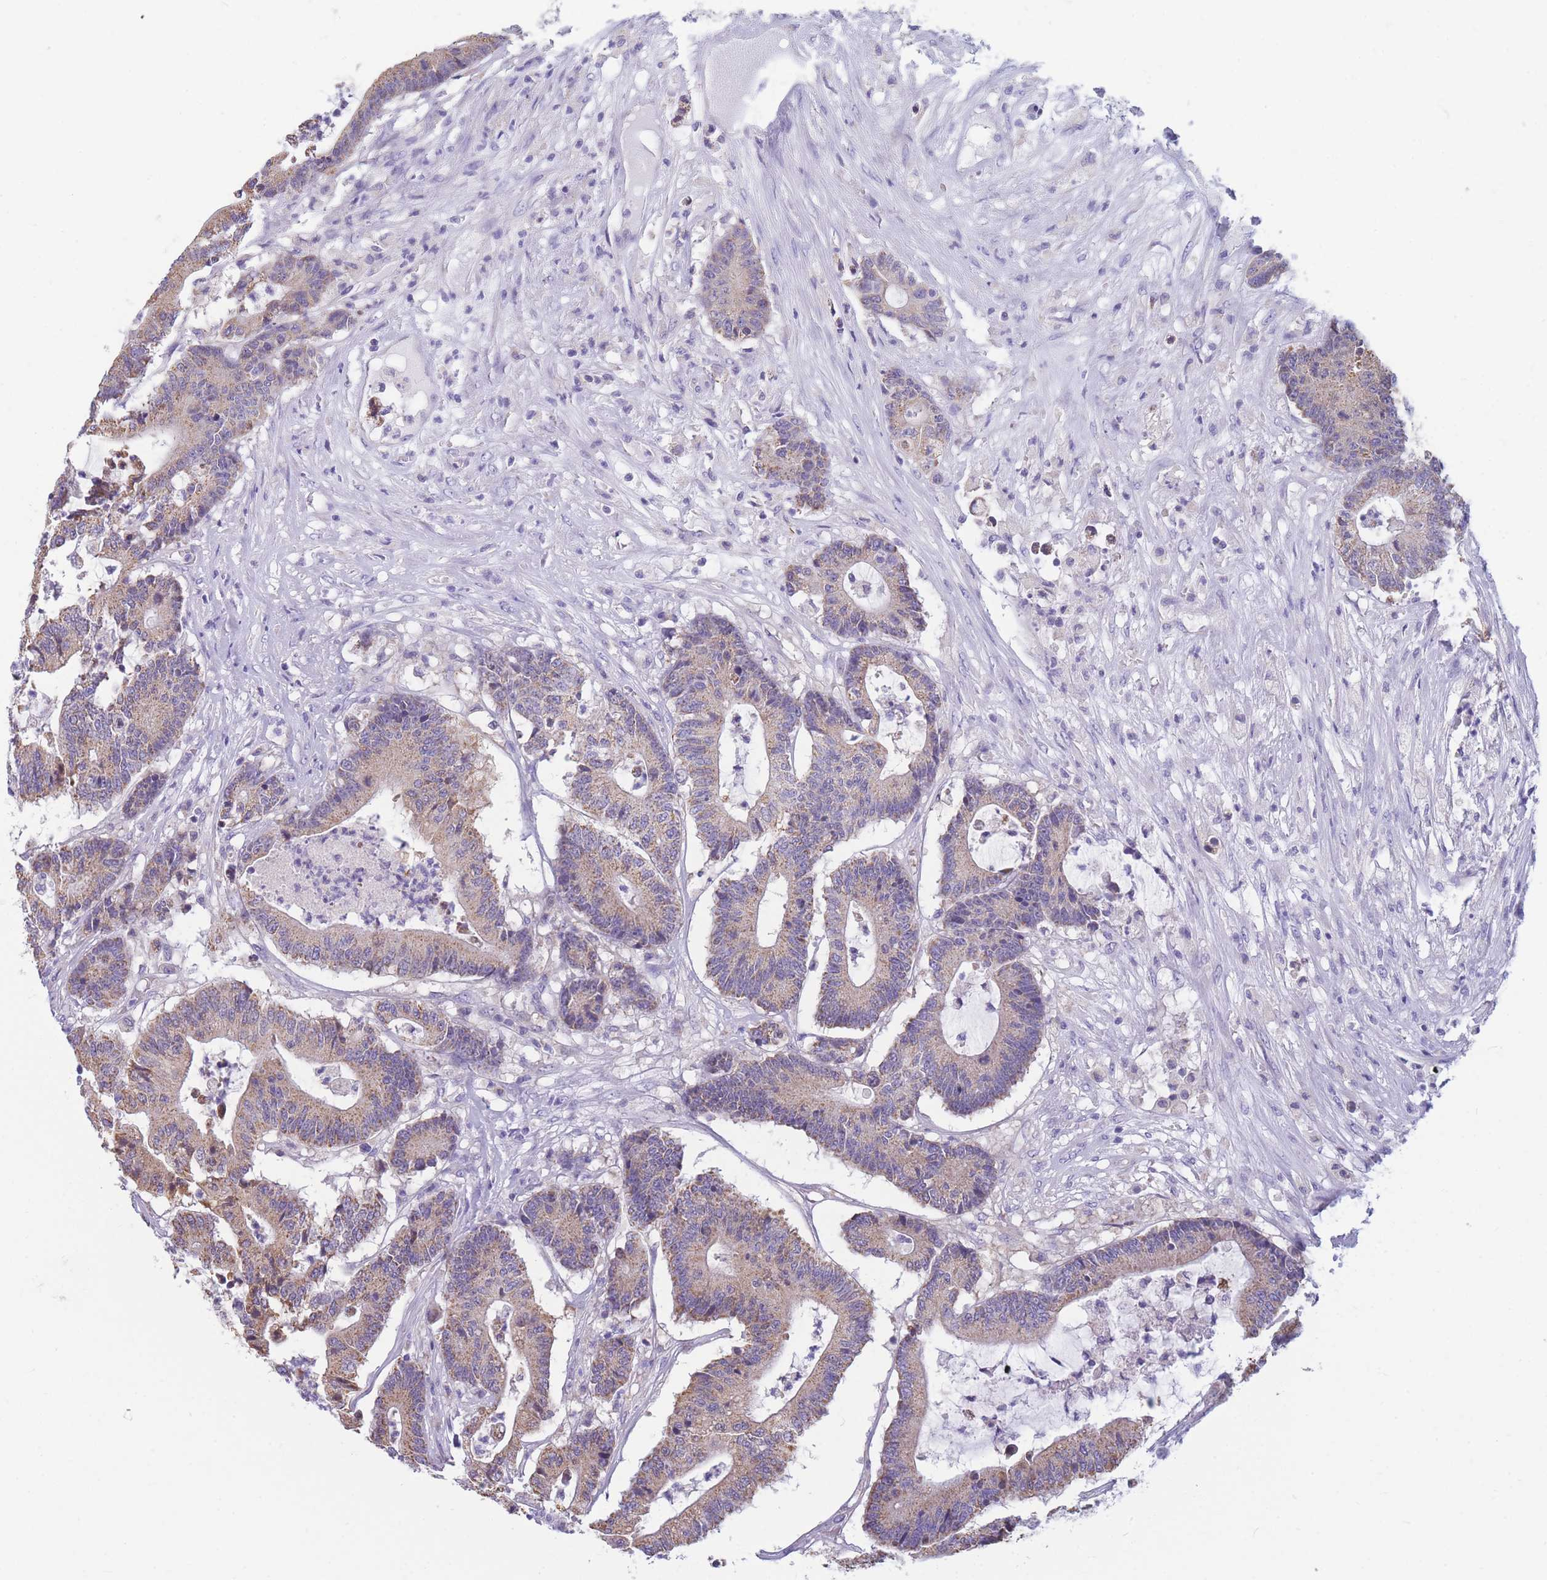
{"staining": {"intensity": "weak", "quantity": "25%-75%", "location": "cytoplasmic/membranous"}, "tissue": "colorectal cancer", "cell_type": "Tumor cells", "image_type": "cancer", "snomed": [{"axis": "morphology", "description": "Adenocarcinoma, NOS"}, {"axis": "topography", "description": "Colon"}], "caption": "Immunohistochemistry of colorectal adenocarcinoma displays low levels of weak cytoplasmic/membranous expression in about 25%-75% of tumor cells.", "gene": "DHRS11", "patient": {"sex": "female", "age": 84}}